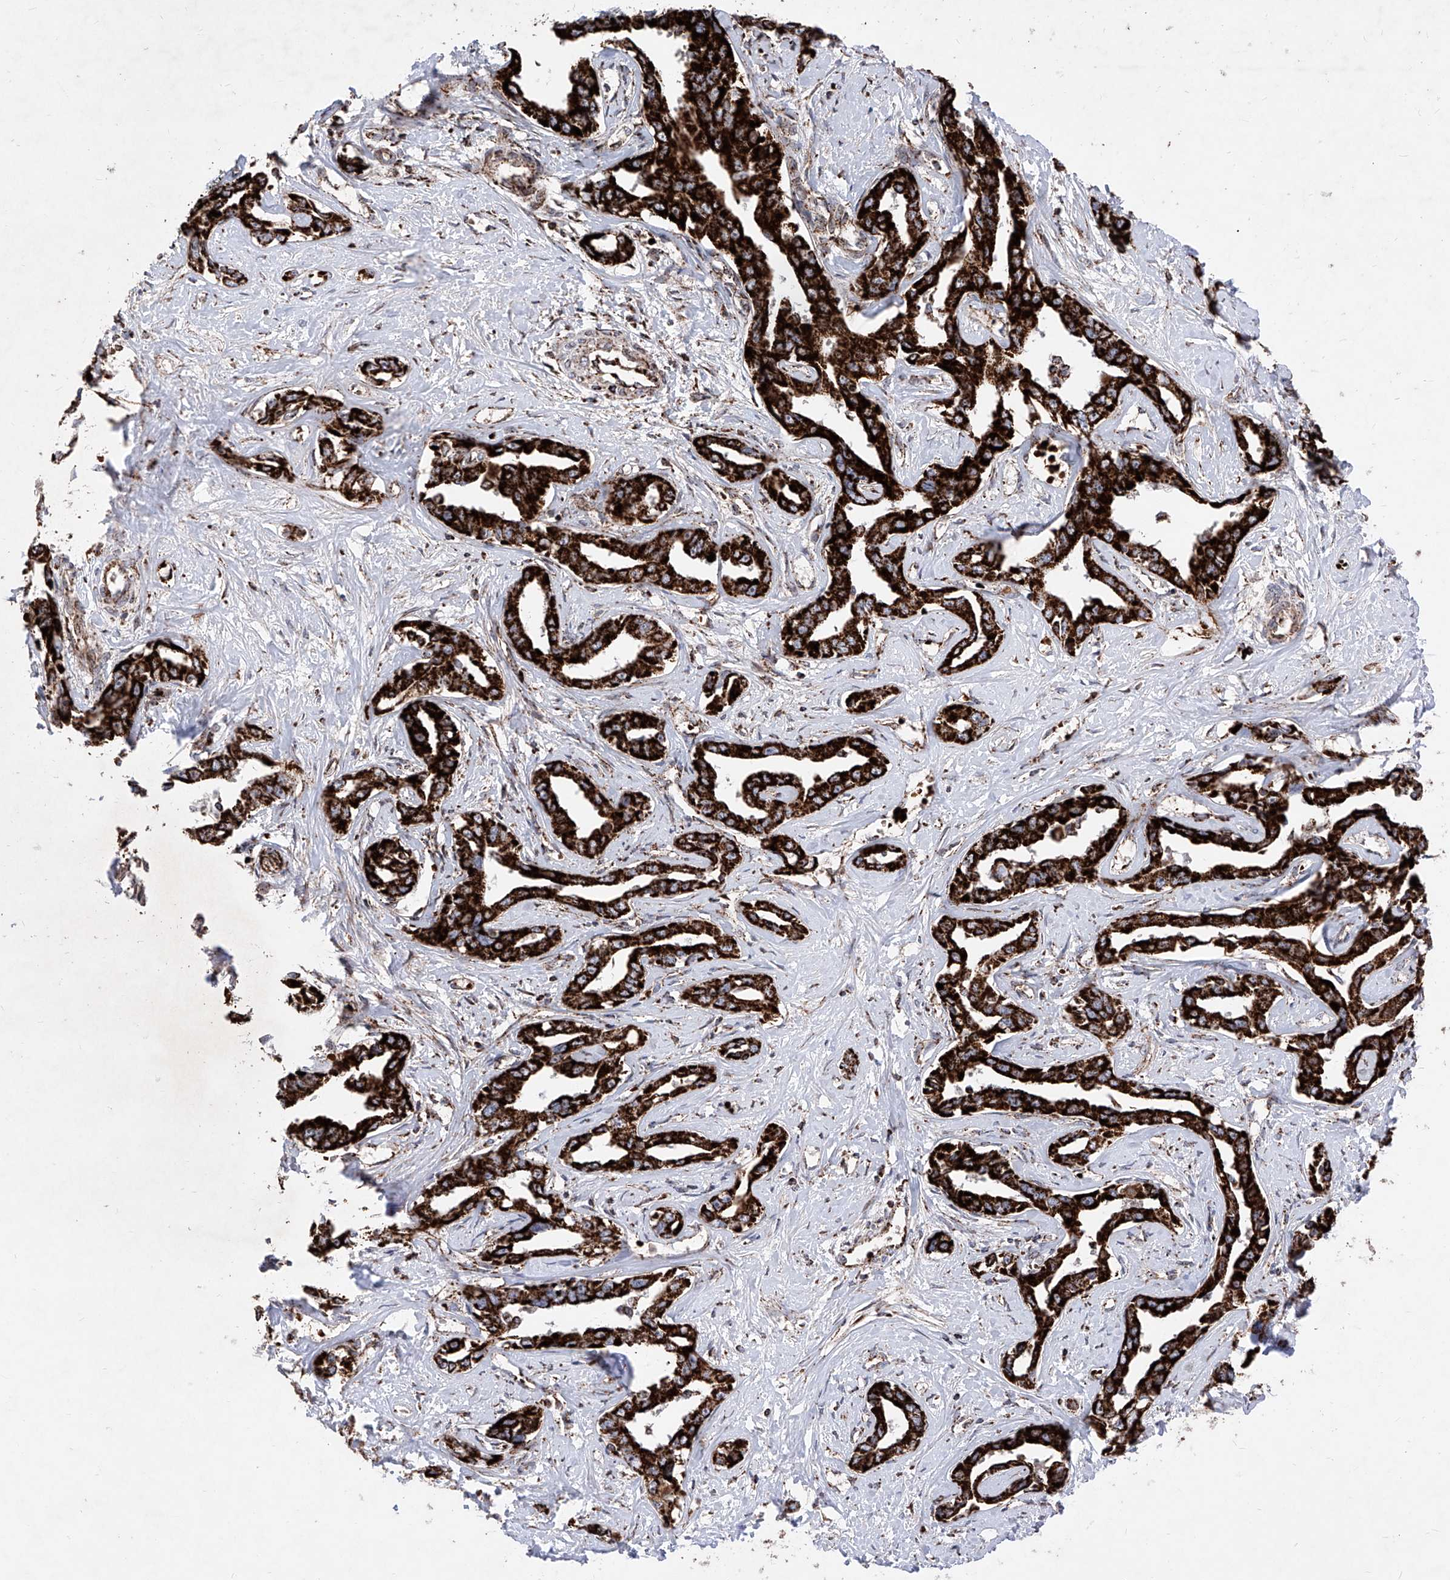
{"staining": {"intensity": "strong", "quantity": ">75%", "location": "cytoplasmic/membranous"}, "tissue": "liver cancer", "cell_type": "Tumor cells", "image_type": "cancer", "snomed": [{"axis": "morphology", "description": "Cholangiocarcinoma"}, {"axis": "topography", "description": "Liver"}], "caption": "Strong cytoplasmic/membranous positivity is seen in about >75% of tumor cells in liver cholangiocarcinoma. Nuclei are stained in blue.", "gene": "SEMA6A", "patient": {"sex": "male", "age": 59}}